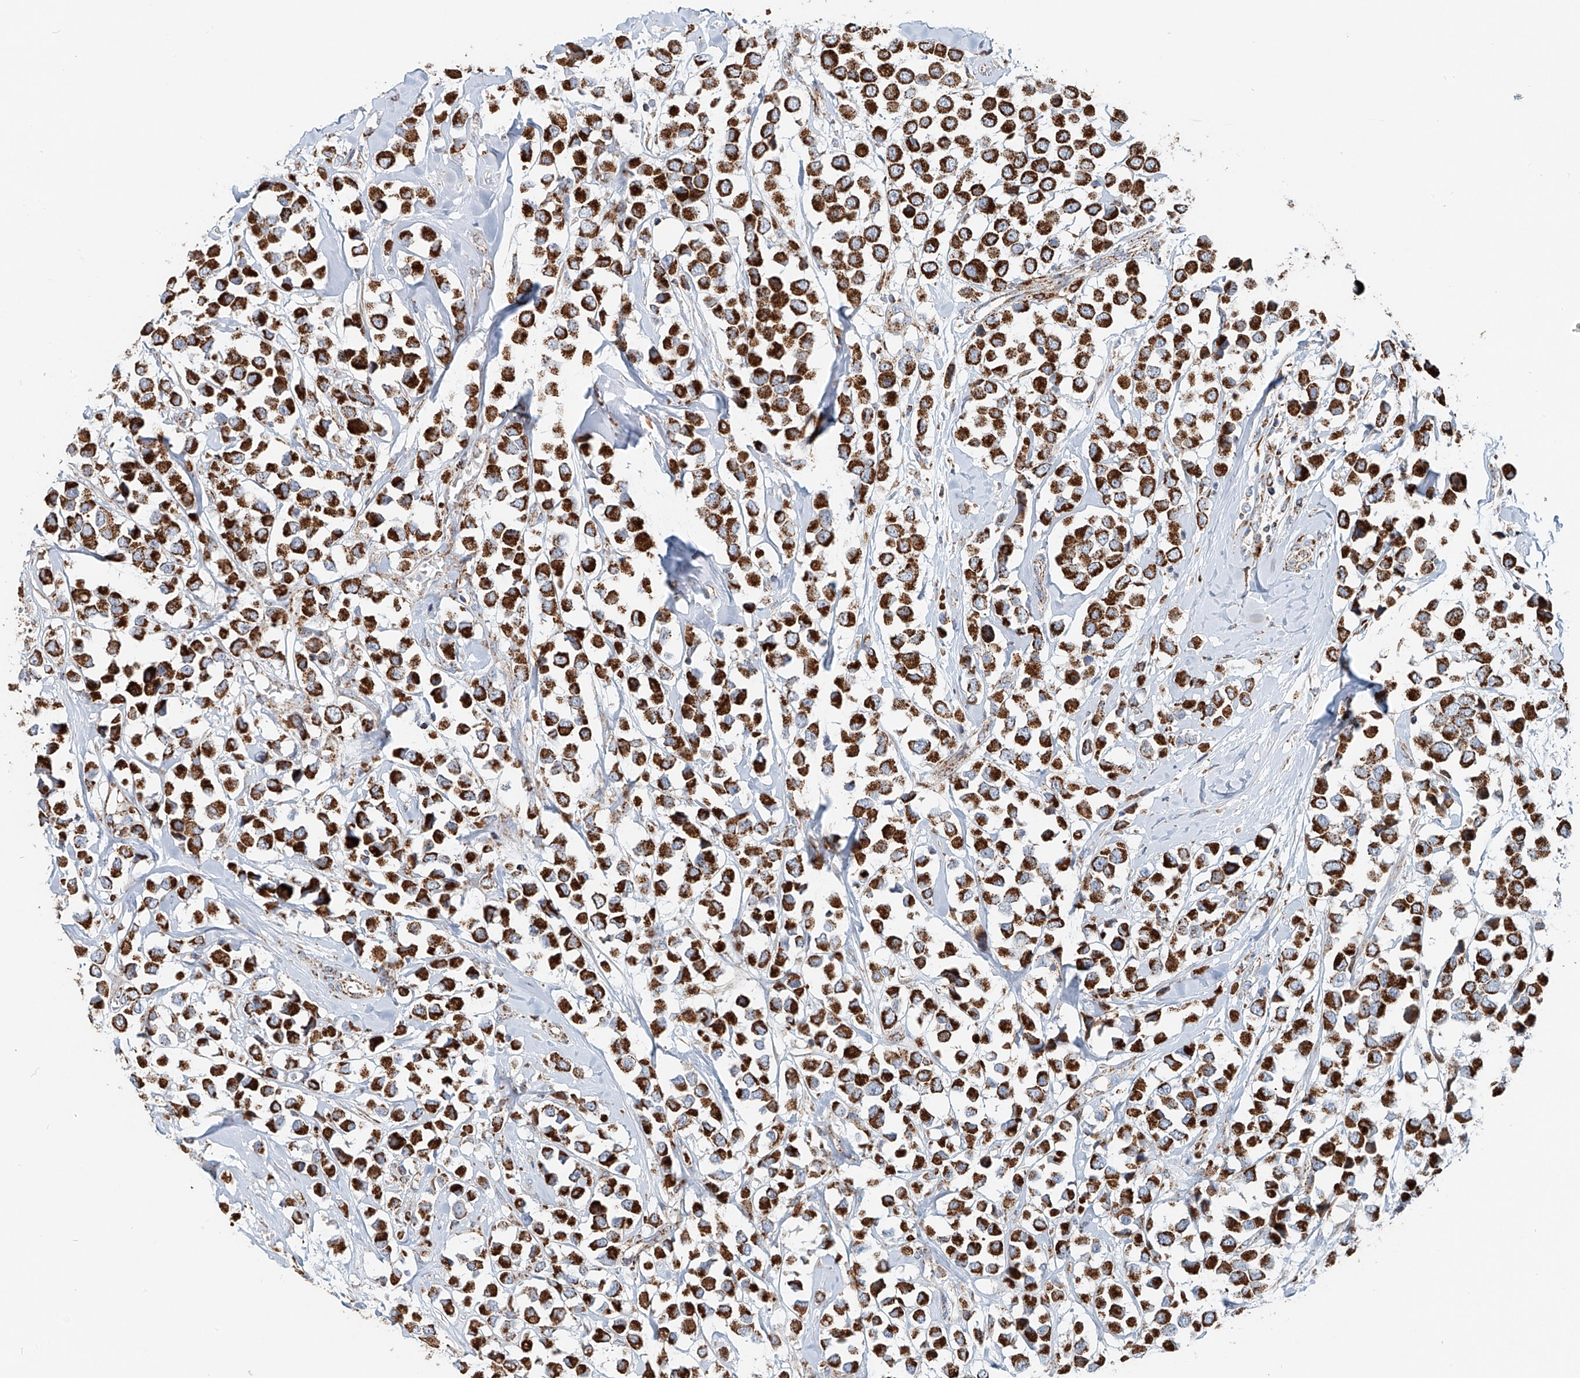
{"staining": {"intensity": "strong", "quantity": ">75%", "location": "cytoplasmic/membranous"}, "tissue": "breast cancer", "cell_type": "Tumor cells", "image_type": "cancer", "snomed": [{"axis": "morphology", "description": "Duct carcinoma"}, {"axis": "topography", "description": "Breast"}], "caption": "Immunohistochemistry image of breast cancer stained for a protein (brown), which shows high levels of strong cytoplasmic/membranous staining in approximately >75% of tumor cells.", "gene": "CARD10", "patient": {"sex": "female", "age": 61}}